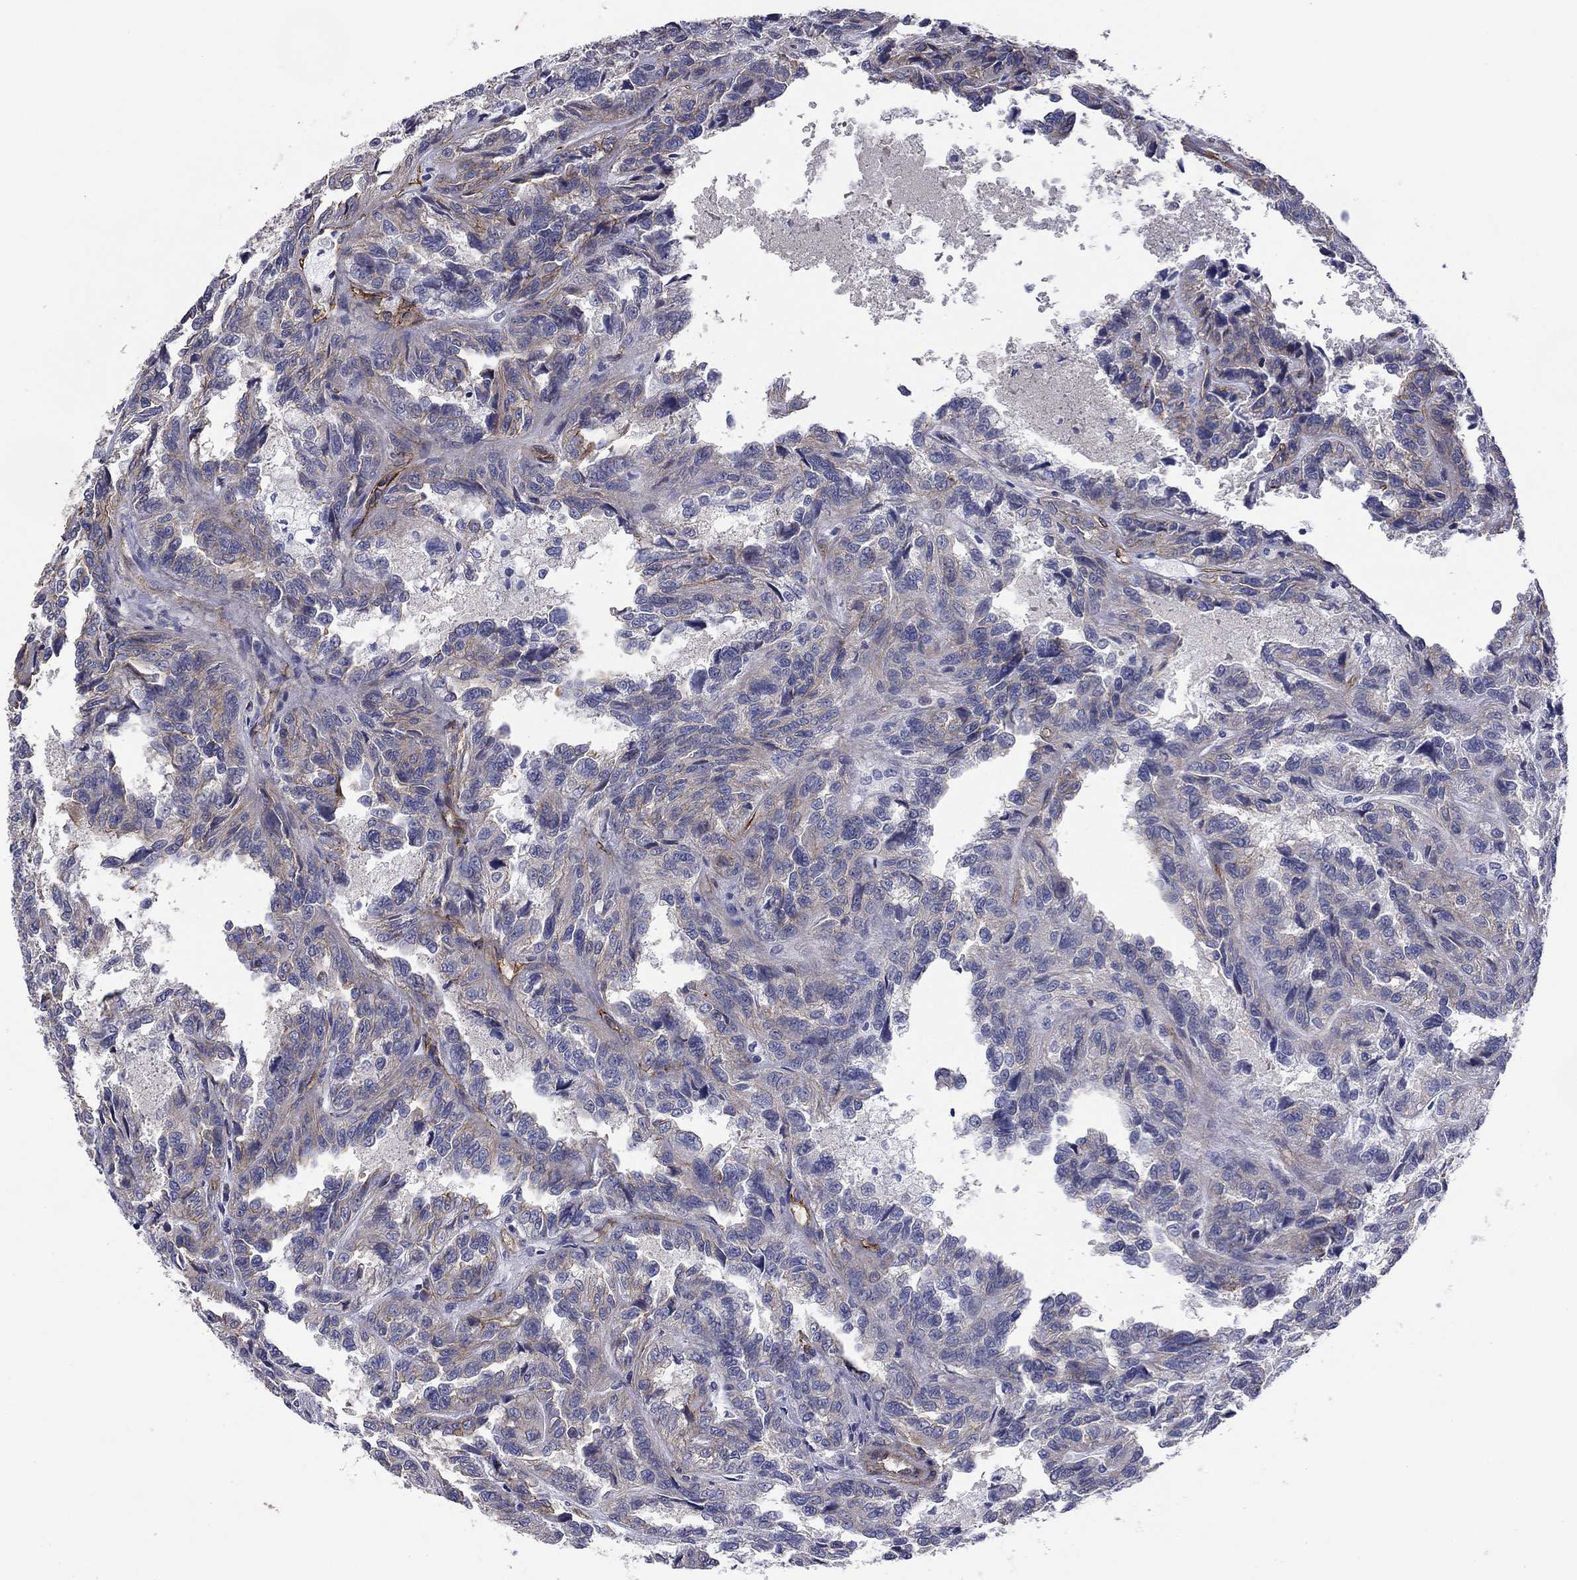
{"staining": {"intensity": "moderate", "quantity": "<25%", "location": "cytoplasmic/membranous"}, "tissue": "renal cancer", "cell_type": "Tumor cells", "image_type": "cancer", "snomed": [{"axis": "morphology", "description": "Adenocarcinoma, NOS"}, {"axis": "topography", "description": "Kidney"}], "caption": "Brown immunohistochemical staining in human adenocarcinoma (renal) reveals moderate cytoplasmic/membranous expression in approximately <25% of tumor cells.", "gene": "TCHH", "patient": {"sex": "male", "age": 79}}